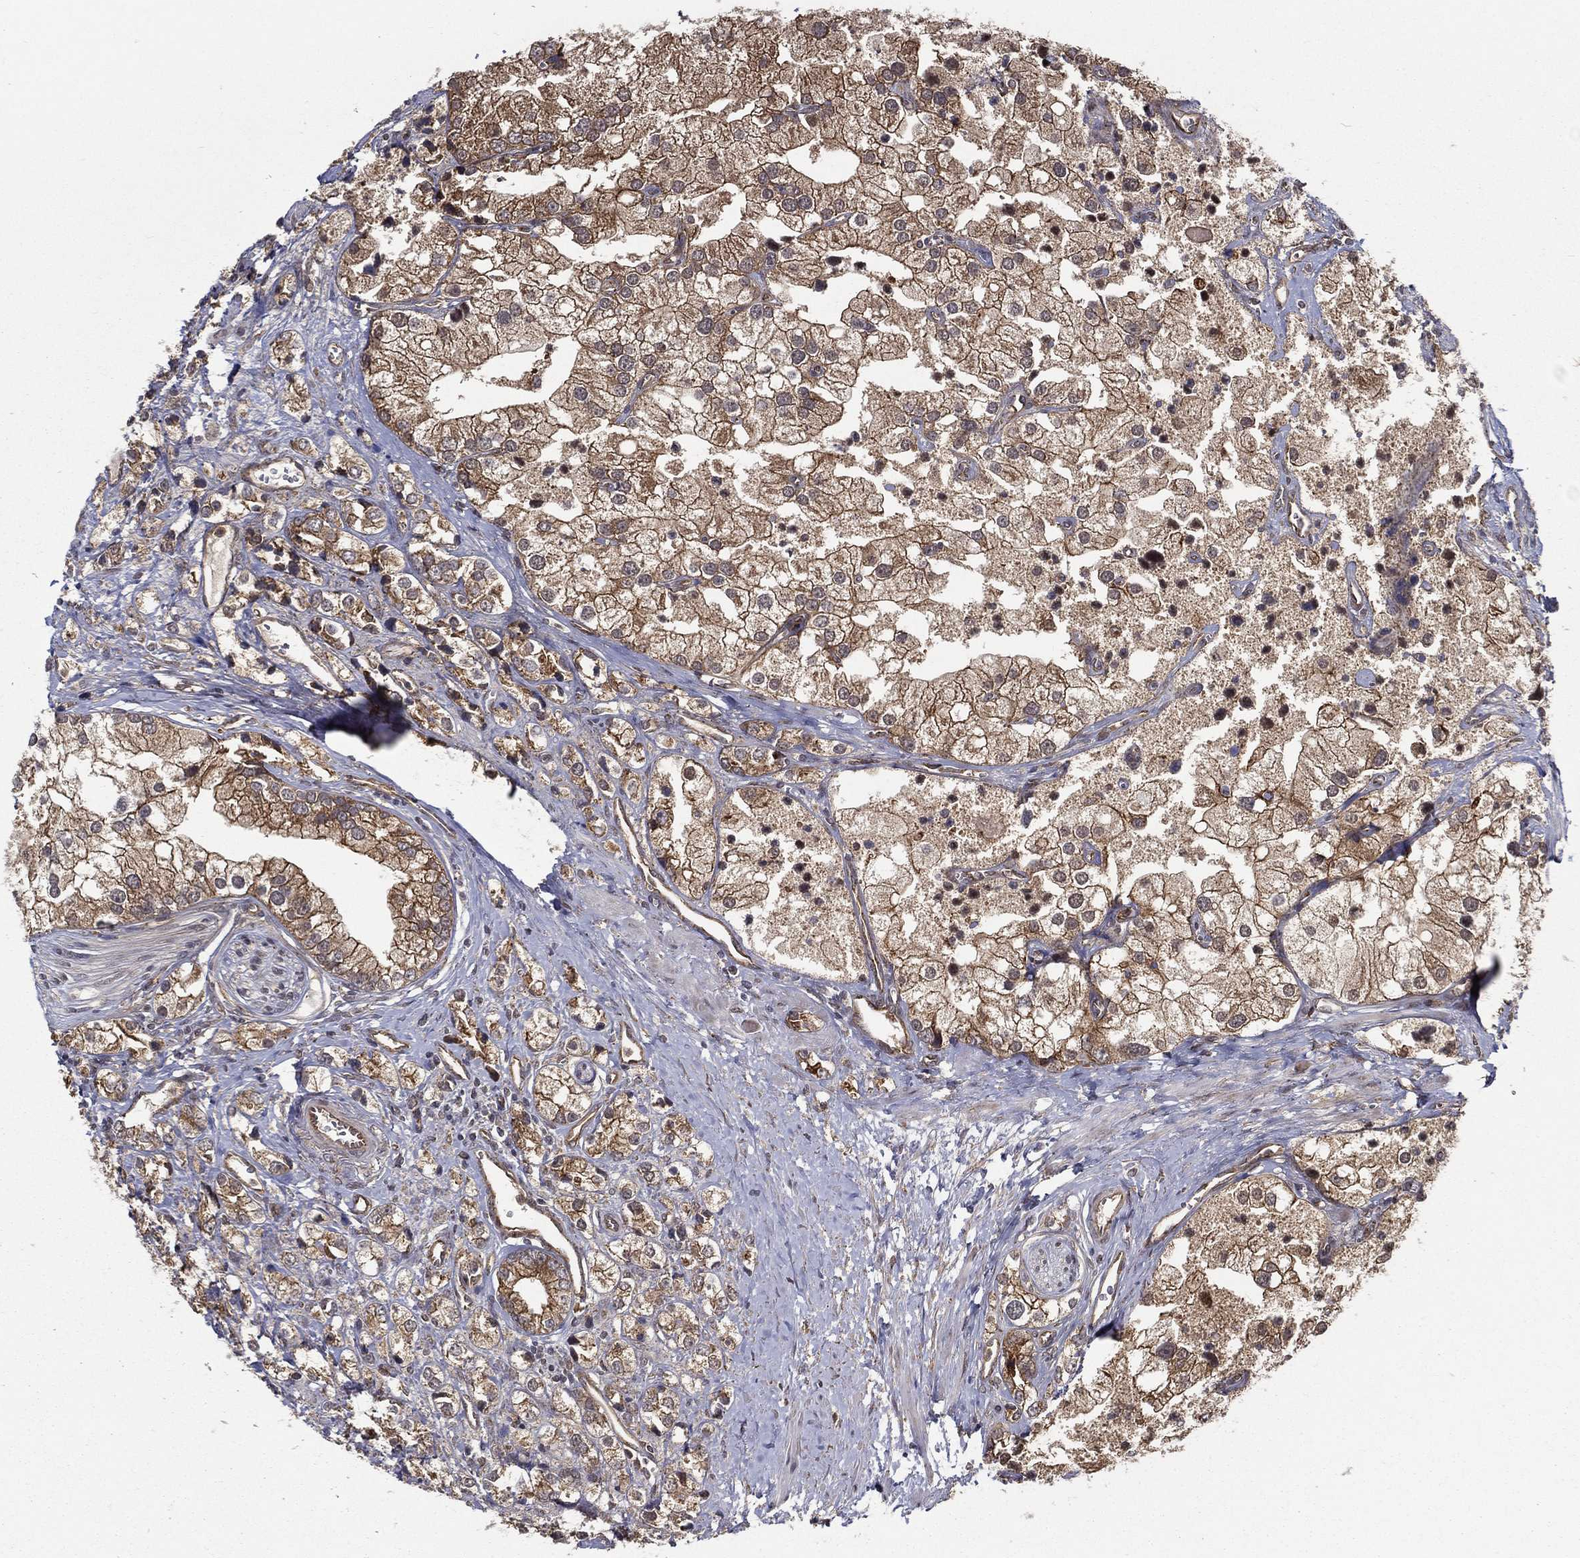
{"staining": {"intensity": "moderate", "quantity": "25%-75%", "location": "cytoplasmic/membranous"}, "tissue": "prostate cancer", "cell_type": "Tumor cells", "image_type": "cancer", "snomed": [{"axis": "morphology", "description": "Adenocarcinoma, NOS"}, {"axis": "topography", "description": "Prostate and seminal vesicle, NOS"}, {"axis": "topography", "description": "Prostate"}], "caption": "Protein expression analysis of human adenocarcinoma (prostate) reveals moderate cytoplasmic/membranous staining in about 25%-75% of tumor cells. (Stains: DAB in brown, nuclei in blue, Microscopy: brightfield microscopy at high magnification).", "gene": "UACA", "patient": {"sex": "male", "age": 79}}